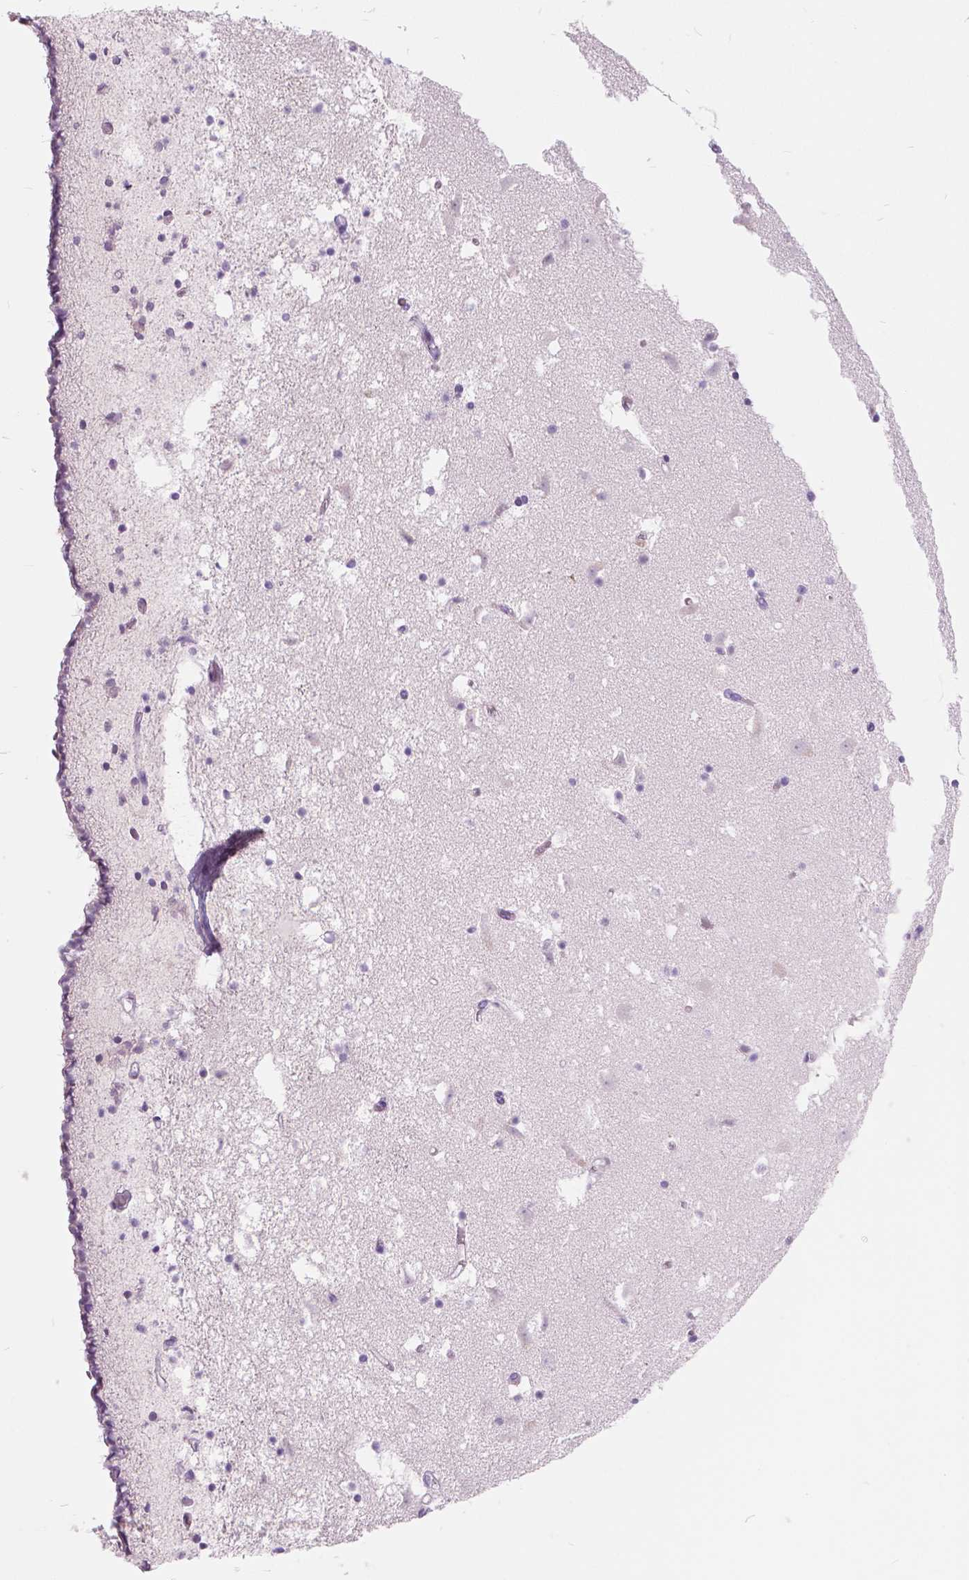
{"staining": {"intensity": "negative", "quantity": "none", "location": "none"}, "tissue": "caudate", "cell_type": "Glial cells", "image_type": "normal", "snomed": [{"axis": "morphology", "description": "Normal tissue, NOS"}, {"axis": "topography", "description": "Lateral ventricle wall"}], "caption": "The IHC histopathology image has no significant positivity in glial cells of caudate. Brightfield microscopy of immunohistochemistry stained with DAB (brown) and hematoxylin (blue), captured at high magnification.", "gene": "SFTPD", "patient": {"sex": "female", "age": 42}}